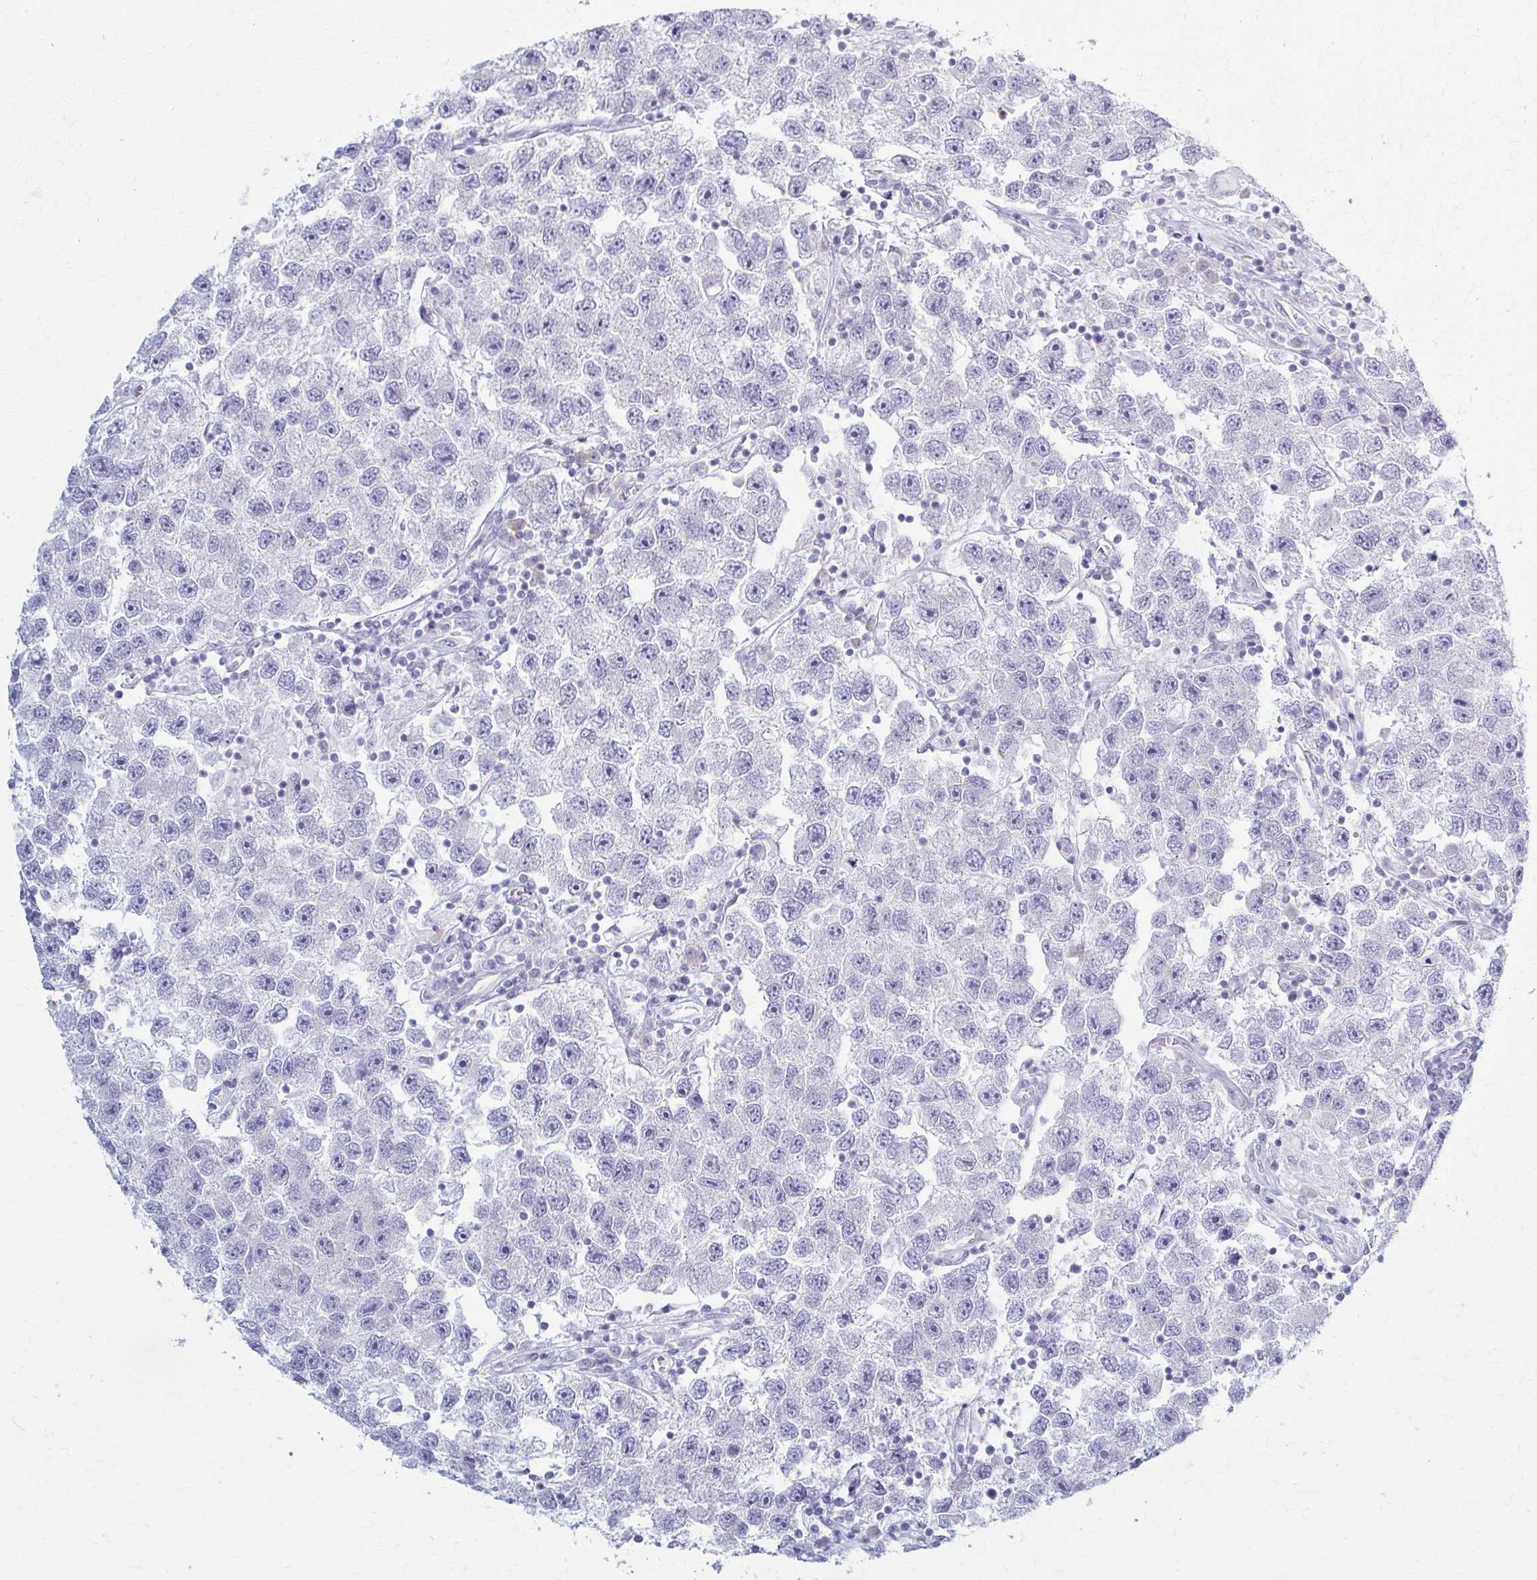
{"staining": {"intensity": "negative", "quantity": "none", "location": "none"}, "tissue": "testis cancer", "cell_type": "Tumor cells", "image_type": "cancer", "snomed": [{"axis": "morphology", "description": "Seminoma, NOS"}, {"axis": "topography", "description": "Testis"}], "caption": "The IHC histopathology image has no significant positivity in tumor cells of seminoma (testis) tissue.", "gene": "PRKRA", "patient": {"sex": "male", "age": 26}}